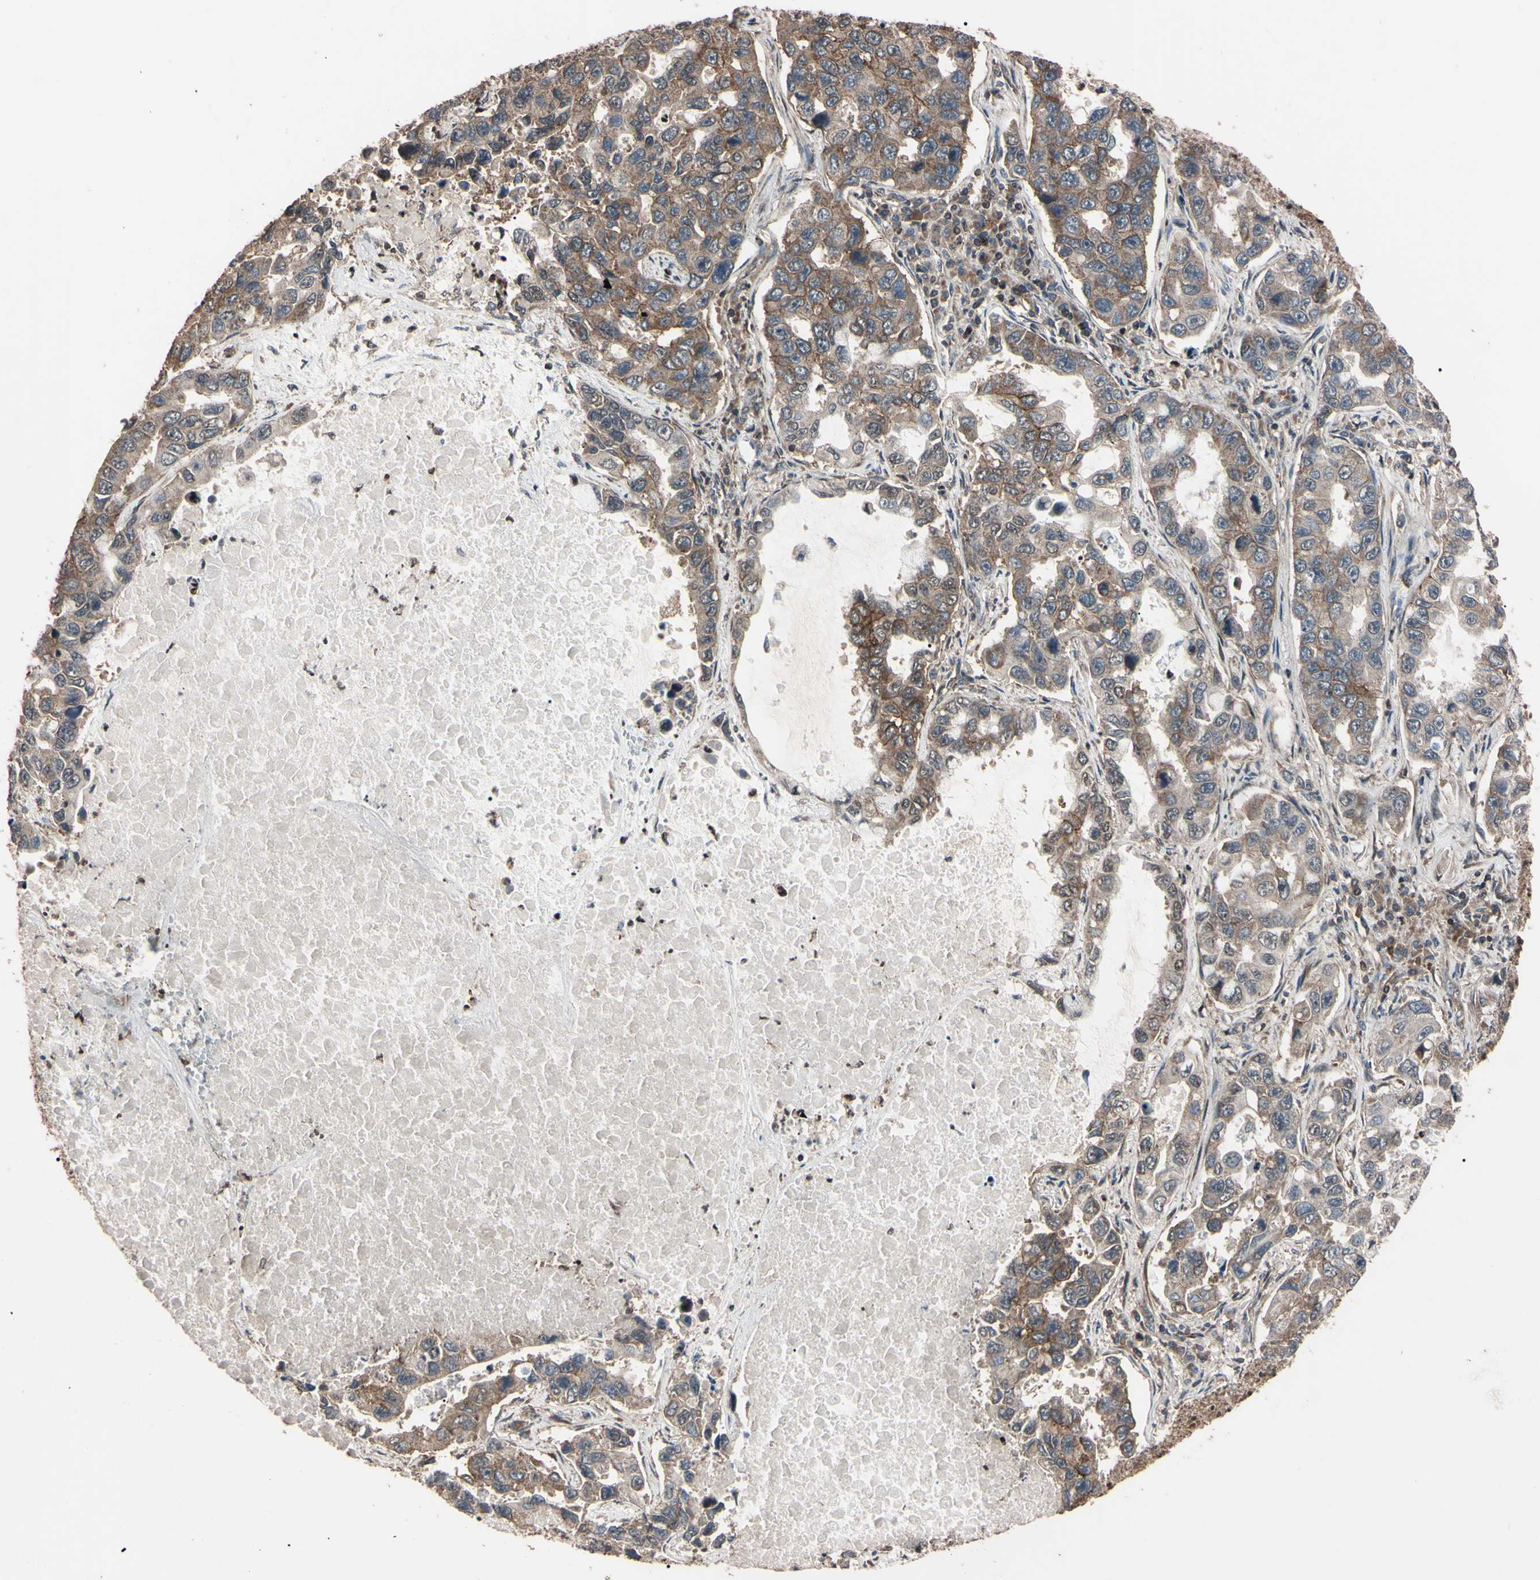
{"staining": {"intensity": "moderate", "quantity": "<25%", "location": "cytoplasmic/membranous"}, "tissue": "lung cancer", "cell_type": "Tumor cells", "image_type": "cancer", "snomed": [{"axis": "morphology", "description": "Adenocarcinoma, NOS"}, {"axis": "topography", "description": "Lung"}], "caption": "Moderate cytoplasmic/membranous positivity is present in approximately <25% of tumor cells in adenocarcinoma (lung).", "gene": "TNFRSF1A", "patient": {"sex": "male", "age": 64}}